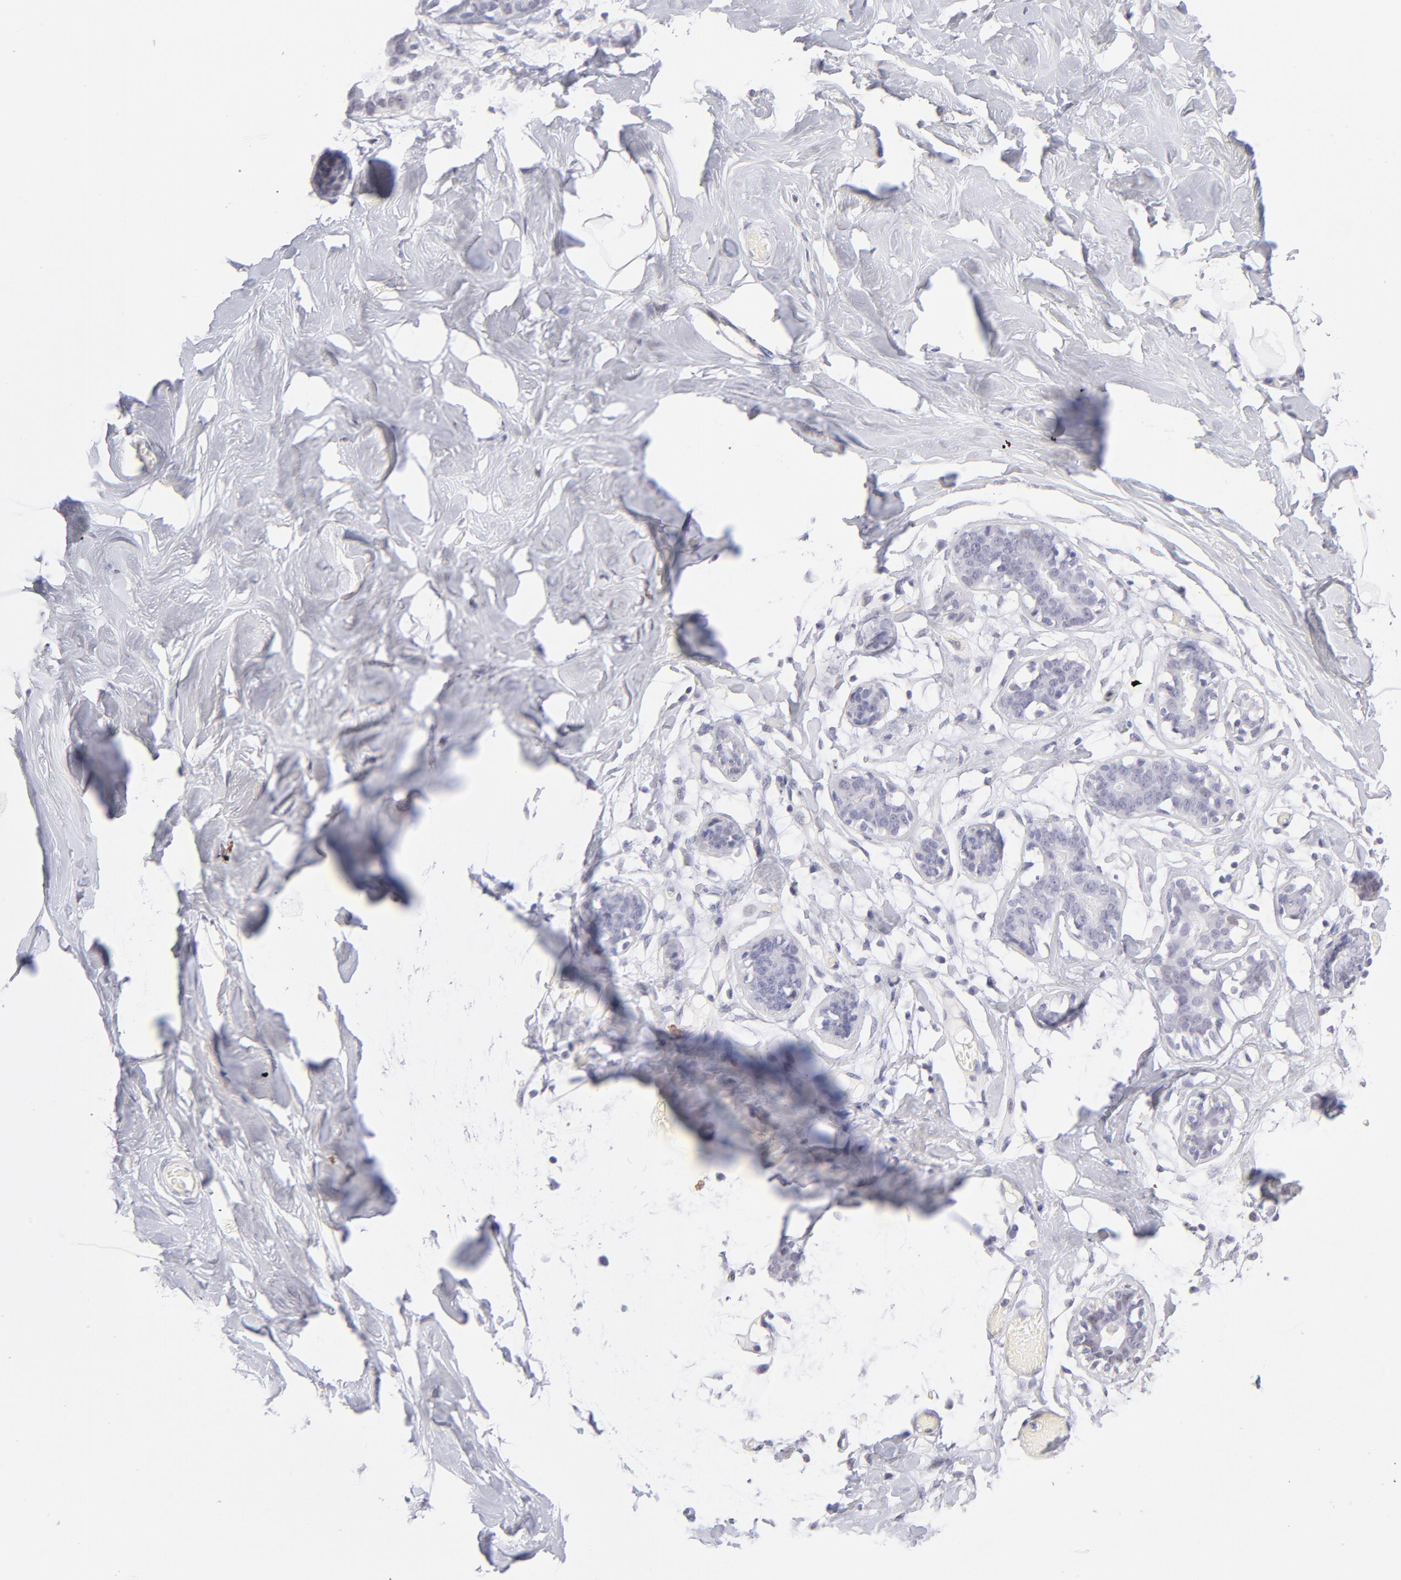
{"staining": {"intensity": "negative", "quantity": "none", "location": "none"}, "tissue": "breast", "cell_type": "Adipocytes", "image_type": "normal", "snomed": [{"axis": "morphology", "description": "Normal tissue, NOS"}, {"axis": "topography", "description": "Breast"}, {"axis": "topography", "description": "Soft tissue"}], "caption": "Adipocytes are negative for protein expression in normal human breast. (DAB (3,3'-diaminobenzidine) immunohistochemistry (IHC), high magnification).", "gene": "LTB4R", "patient": {"sex": "female", "age": 25}}